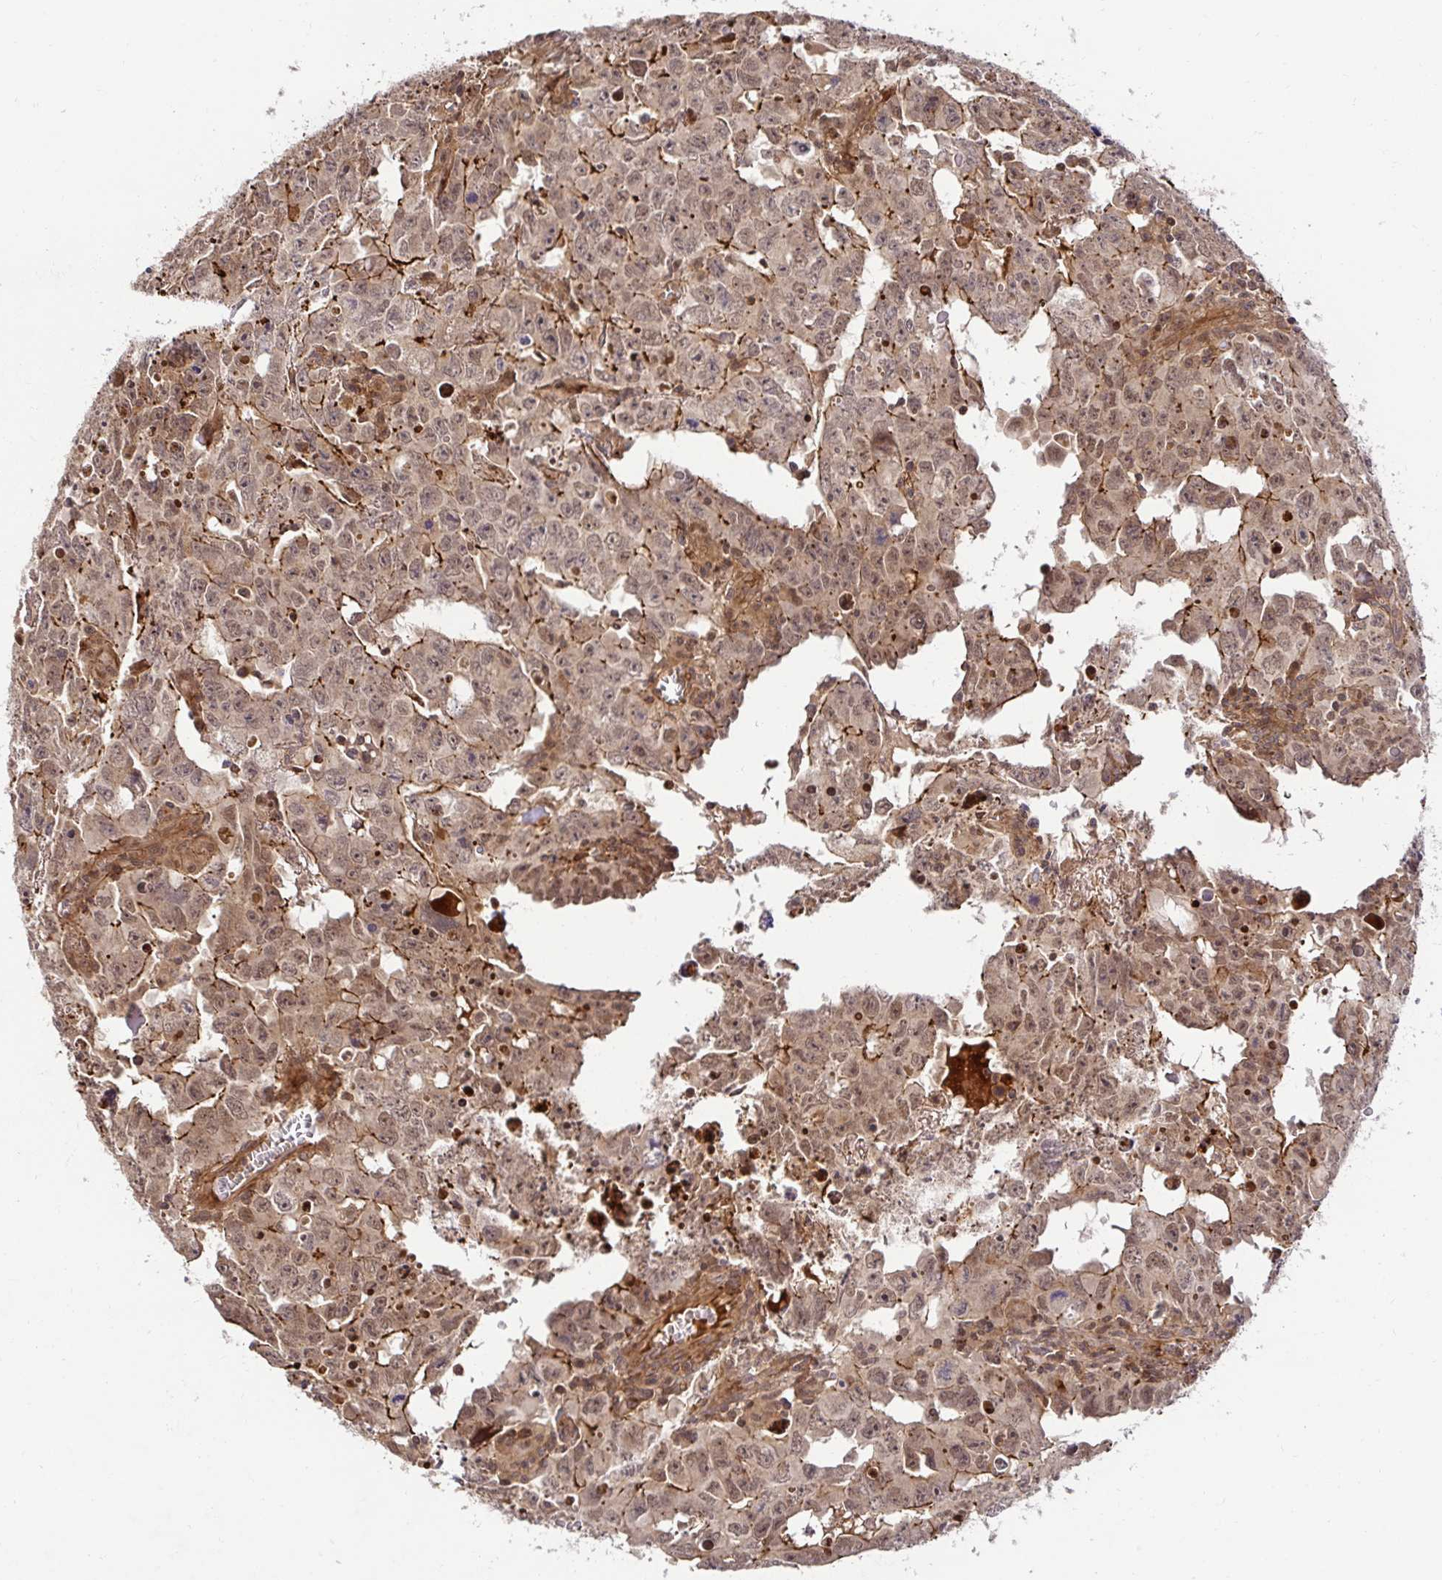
{"staining": {"intensity": "weak", "quantity": "25%-75%", "location": "cytoplasmic/membranous,nuclear"}, "tissue": "testis cancer", "cell_type": "Tumor cells", "image_type": "cancer", "snomed": [{"axis": "morphology", "description": "Carcinoma, Embryonal, NOS"}, {"axis": "topography", "description": "Testis"}], "caption": "This is an image of IHC staining of embryonal carcinoma (testis), which shows weak positivity in the cytoplasmic/membranous and nuclear of tumor cells.", "gene": "PSMA4", "patient": {"sex": "male", "age": 22}}